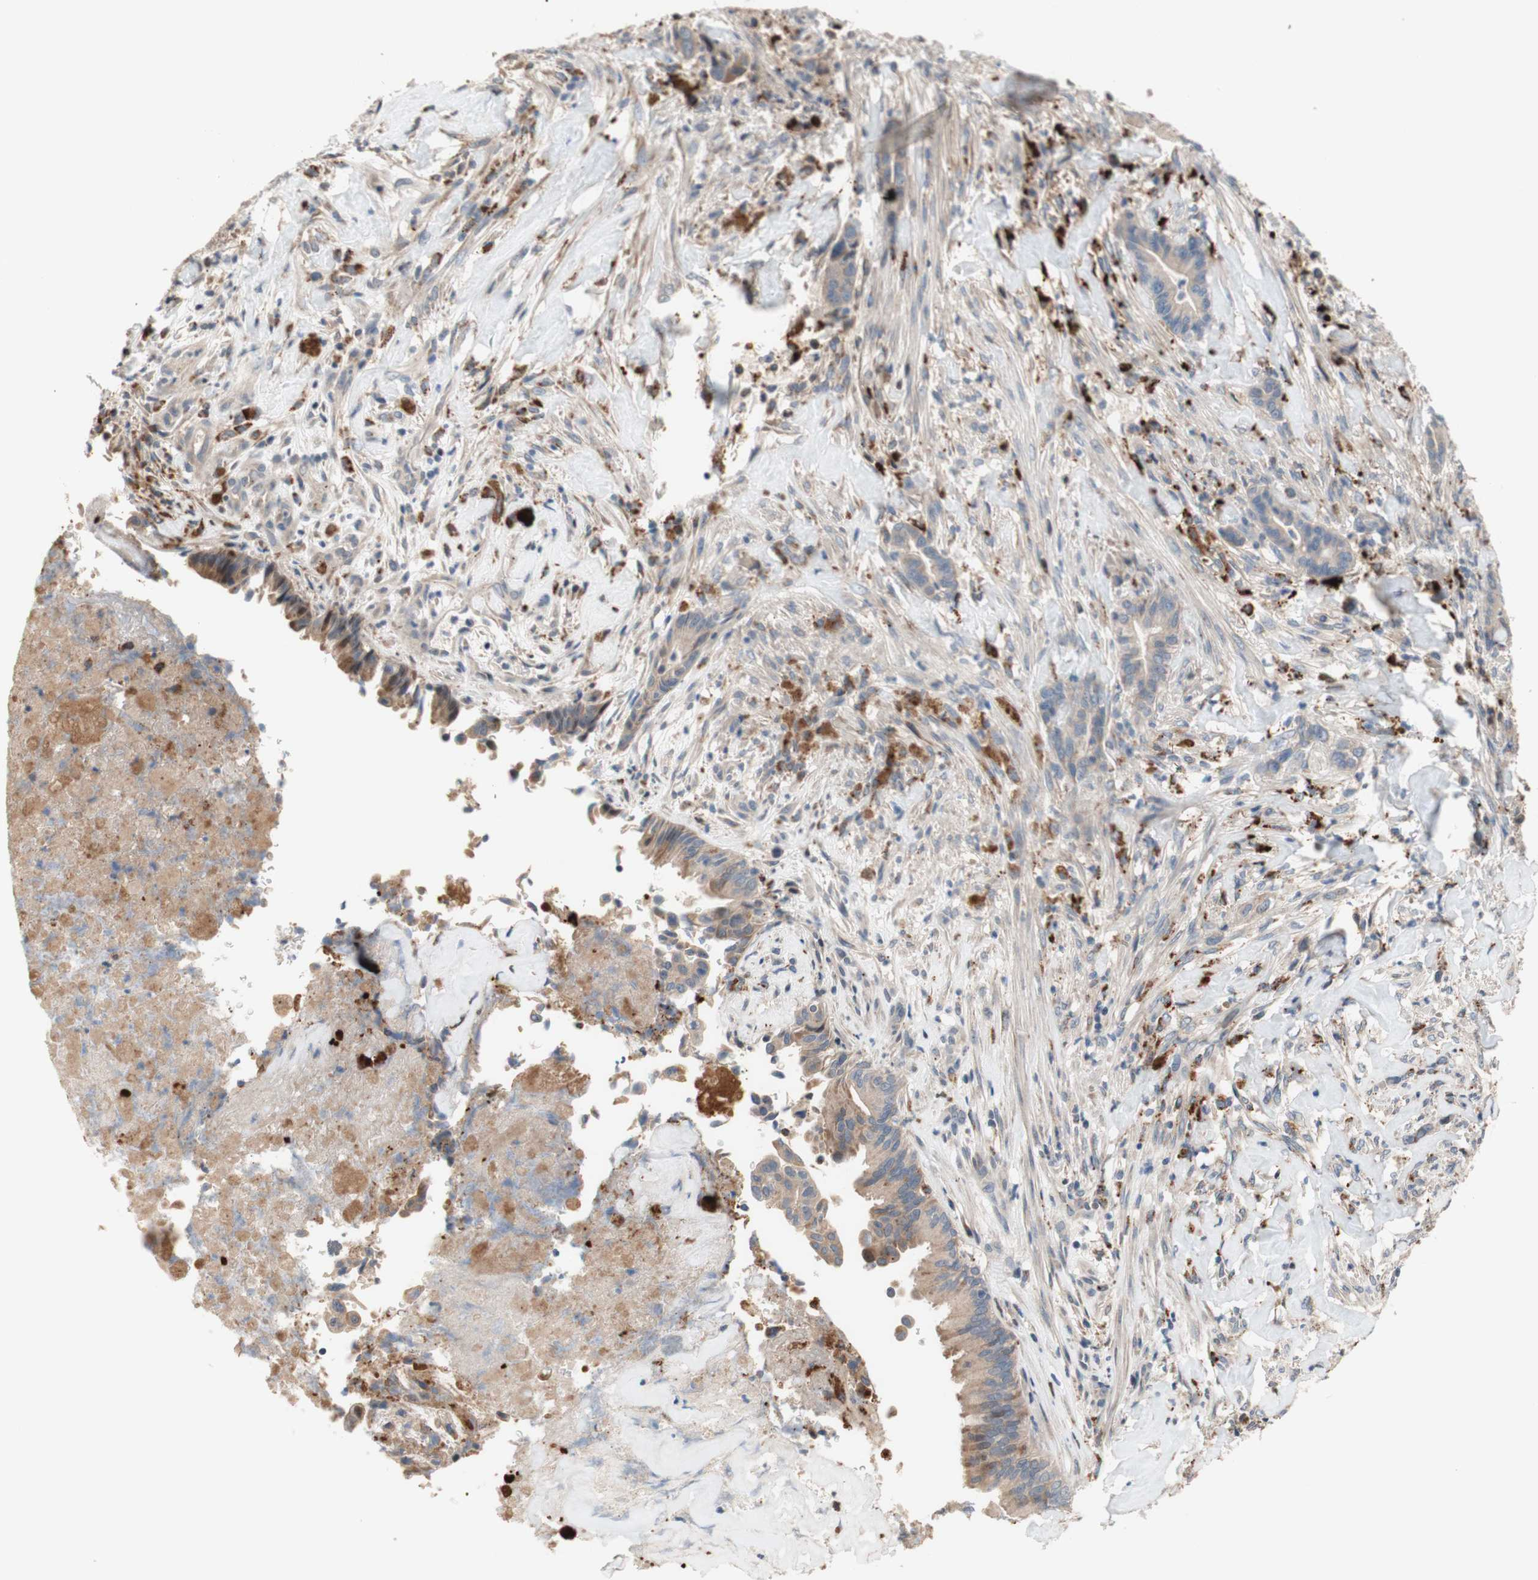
{"staining": {"intensity": "weak", "quantity": ">75%", "location": "cytoplasmic/membranous"}, "tissue": "liver cancer", "cell_type": "Tumor cells", "image_type": "cancer", "snomed": [{"axis": "morphology", "description": "Cholangiocarcinoma"}, {"axis": "topography", "description": "Liver"}], "caption": "Cholangiocarcinoma (liver) stained with a protein marker shows weak staining in tumor cells.", "gene": "PTPN21", "patient": {"sex": "female", "age": 67}}